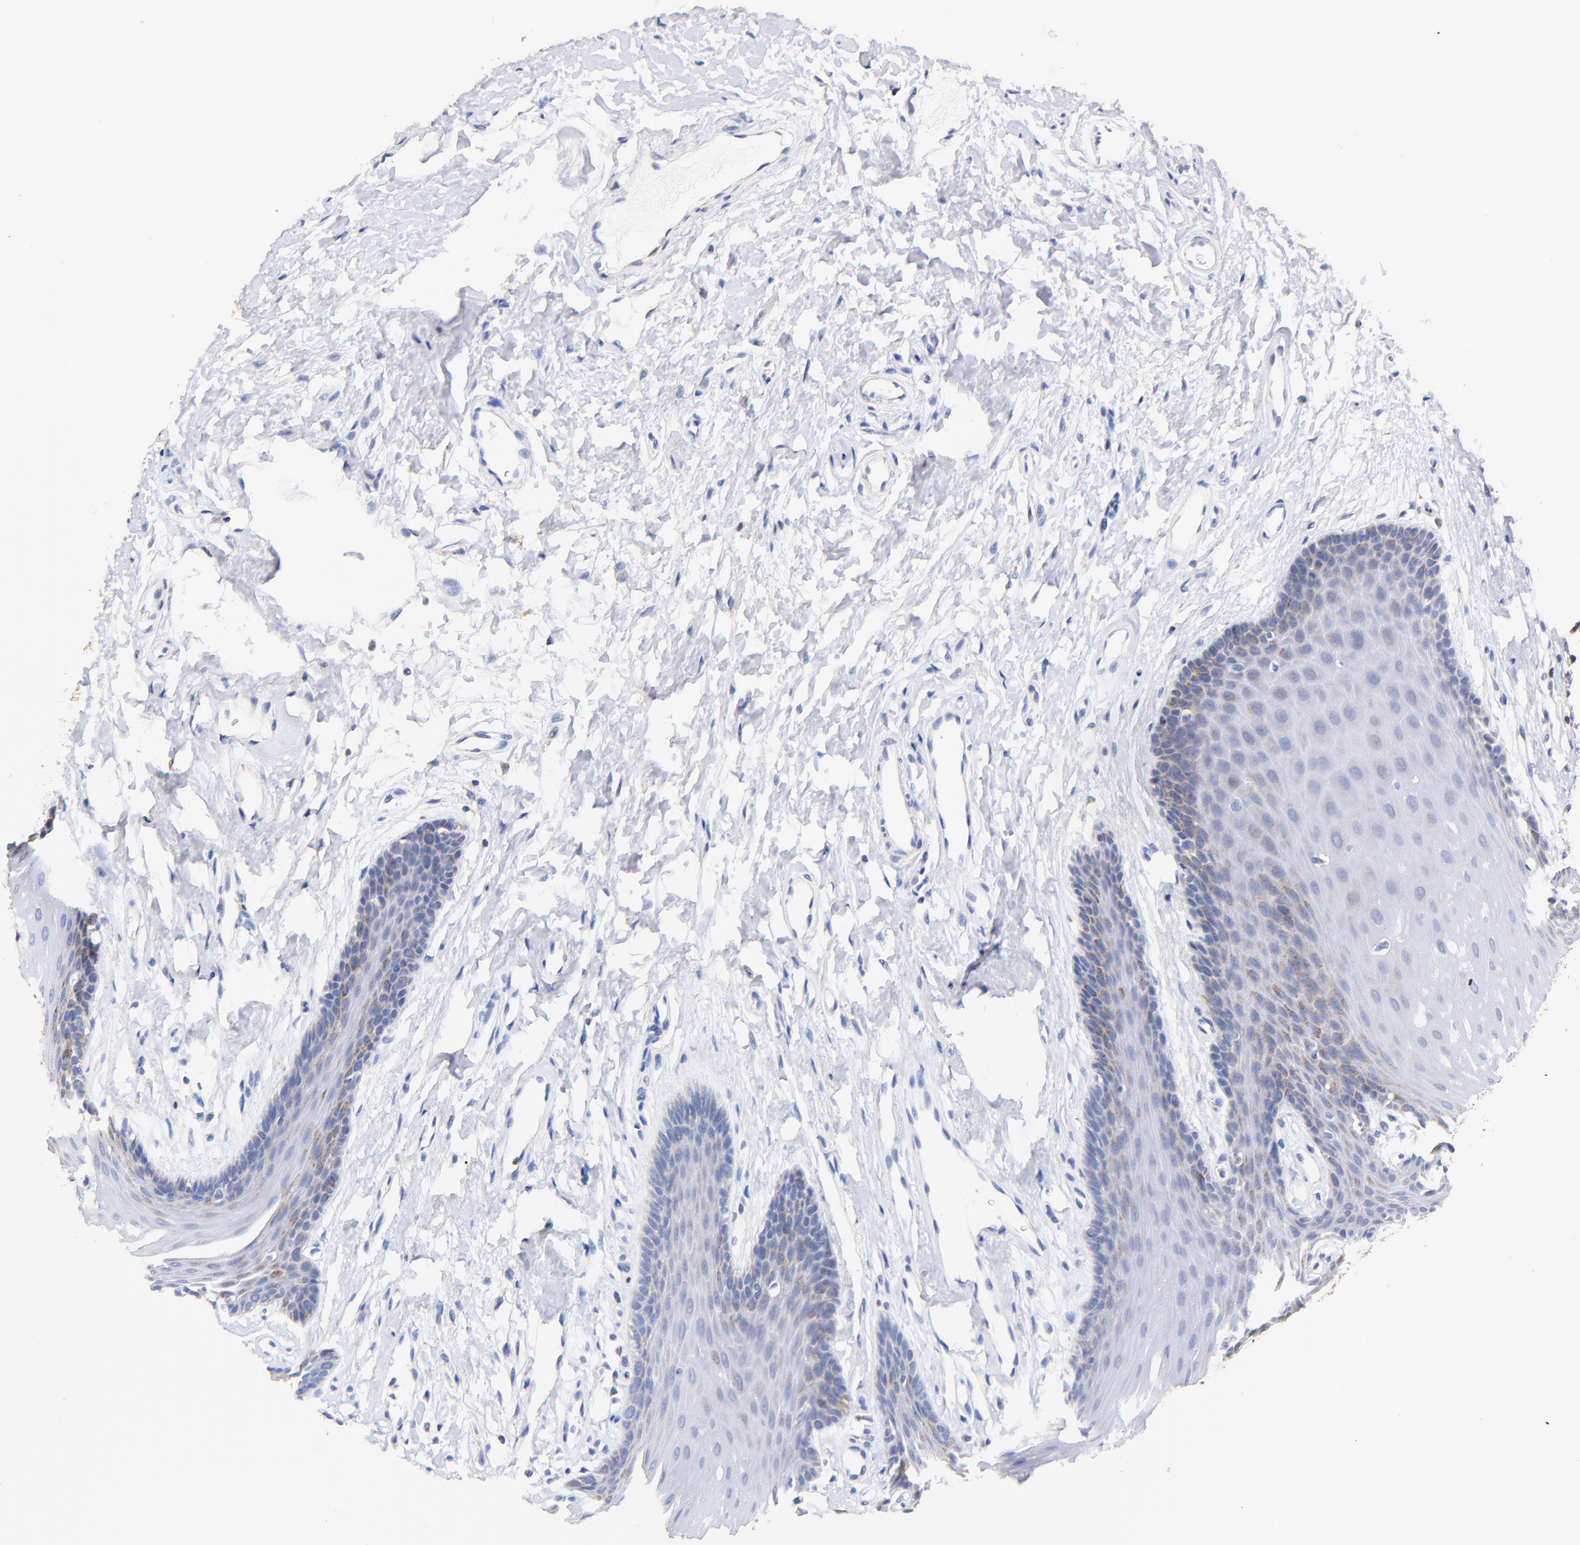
{"staining": {"intensity": "moderate", "quantity": "<25%", "location": "cytoplasmic/membranous"}, "tissue": "oral mucosa", "cell_type": "Squamous epithelial cells", "image_type": "normal", "snomed": [{"axis": "morphology", "description": "Normal tissue, NOS"}, {"axis": "topography", "description": "Oral tissue"}], "caption": "IHC histopathology image of unremarkable oral mucosa: oral mucosa stained using immunohistochemistry (IHC) demonstrates low levels of moderate protein expression localized specifically in the cytoplasmic/membranous of squamous epithelial cells, appearing as a cytoplasmic/membranous brown color.", "gene": "ATP5F1D", "patient": {"sex": "male", "age": 62}}